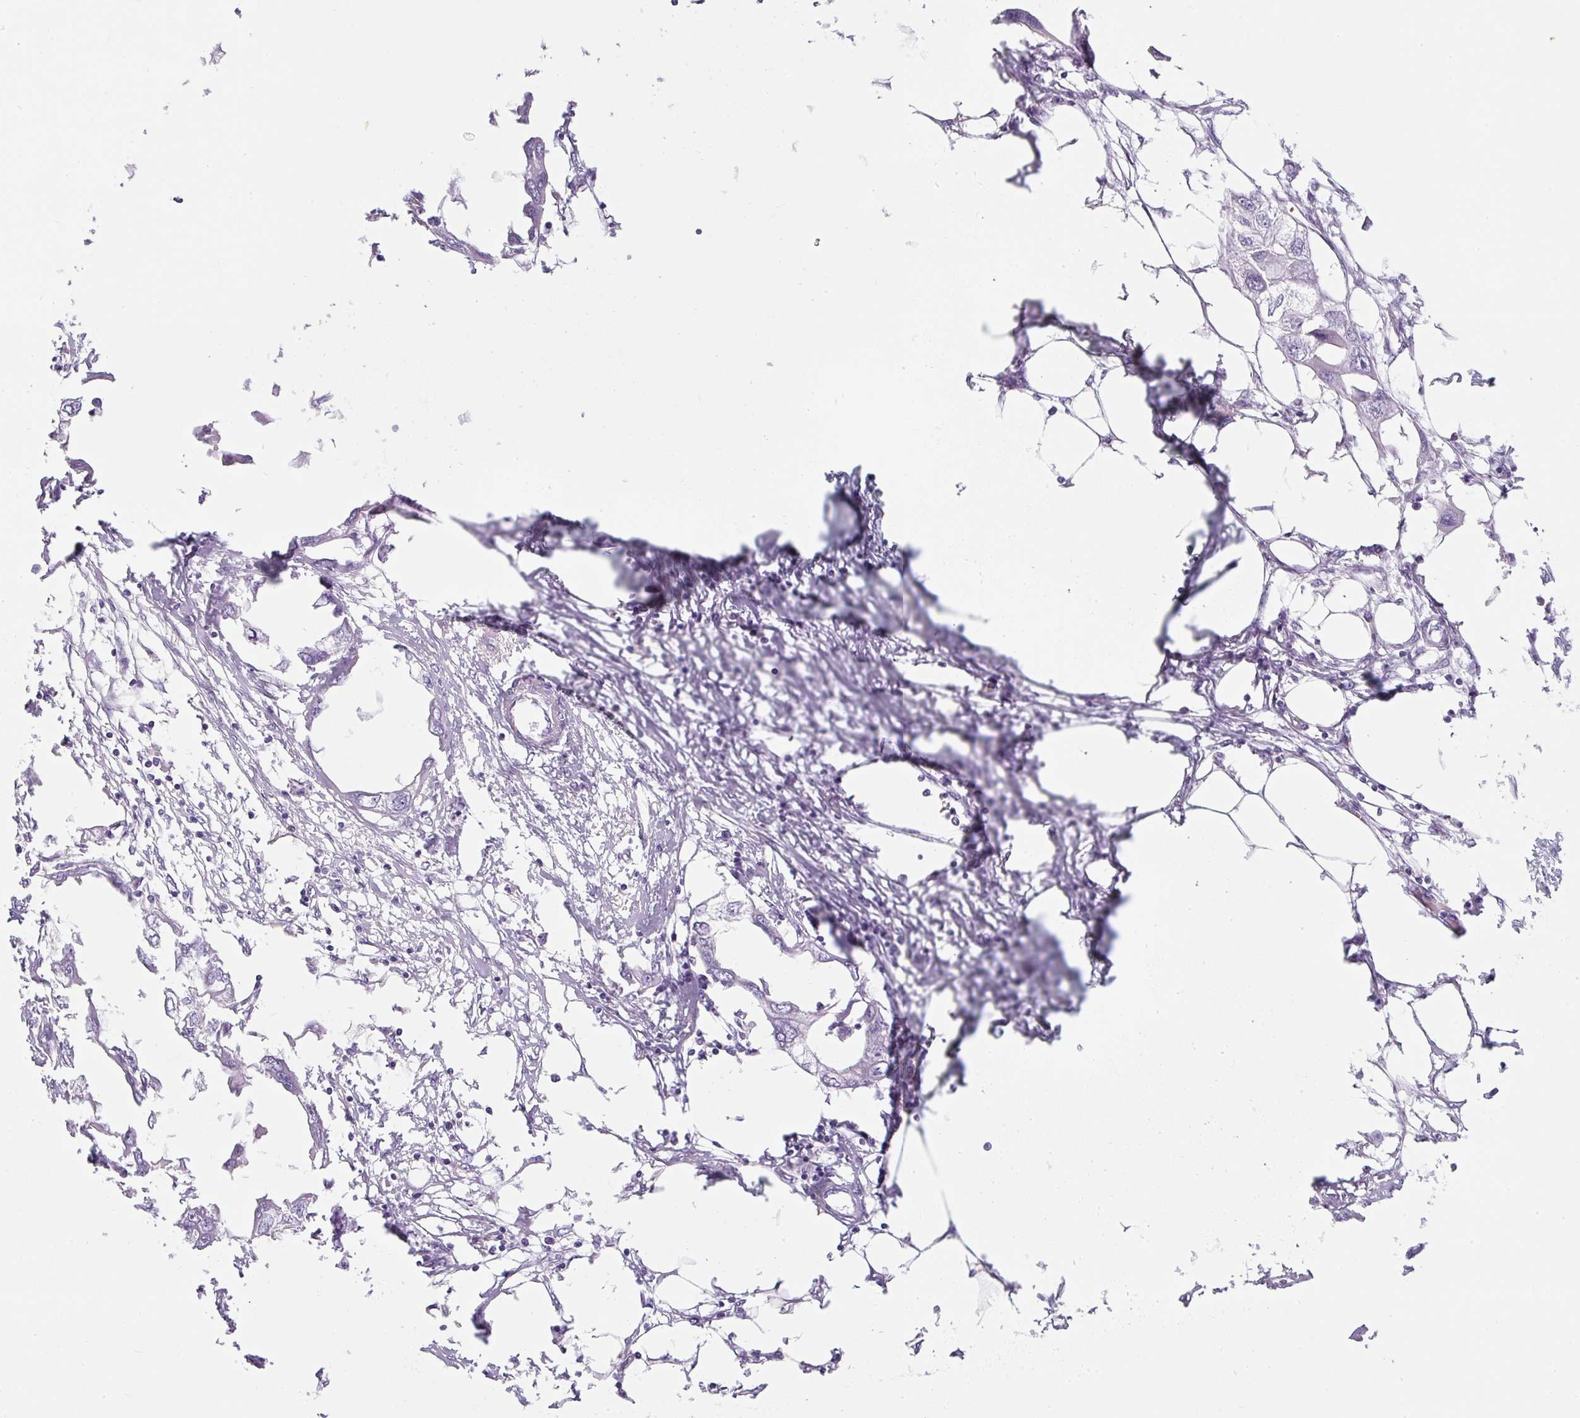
{"staining": {"intensity": "negative", "quantity": "none", "location": "none"}, "tissue": "endometrial cancer", "cell_type": "Tumor cells", "image_type": "cancer", "snomed": [{"axis": "morphology", "description": "Adenocarcinoma, NOS"}, {"axis": "morphology", "description": "Adenocarcinoma, metastatic, NOS"}, {"axis": "topography", "description": "Adipose tissue"}, {"axis": "topography", "description": "Endometrium"}], "caption": "A photomicrograph of human endometrial cancer (metastatic adenocarcinoma) is negative for staining in tumor cells. (DAB immunohistochemistry (IHC) with hematoxylin counter stain).", "gene": "FGFBP3", "patient": {"sex": "female", "age": 67}}